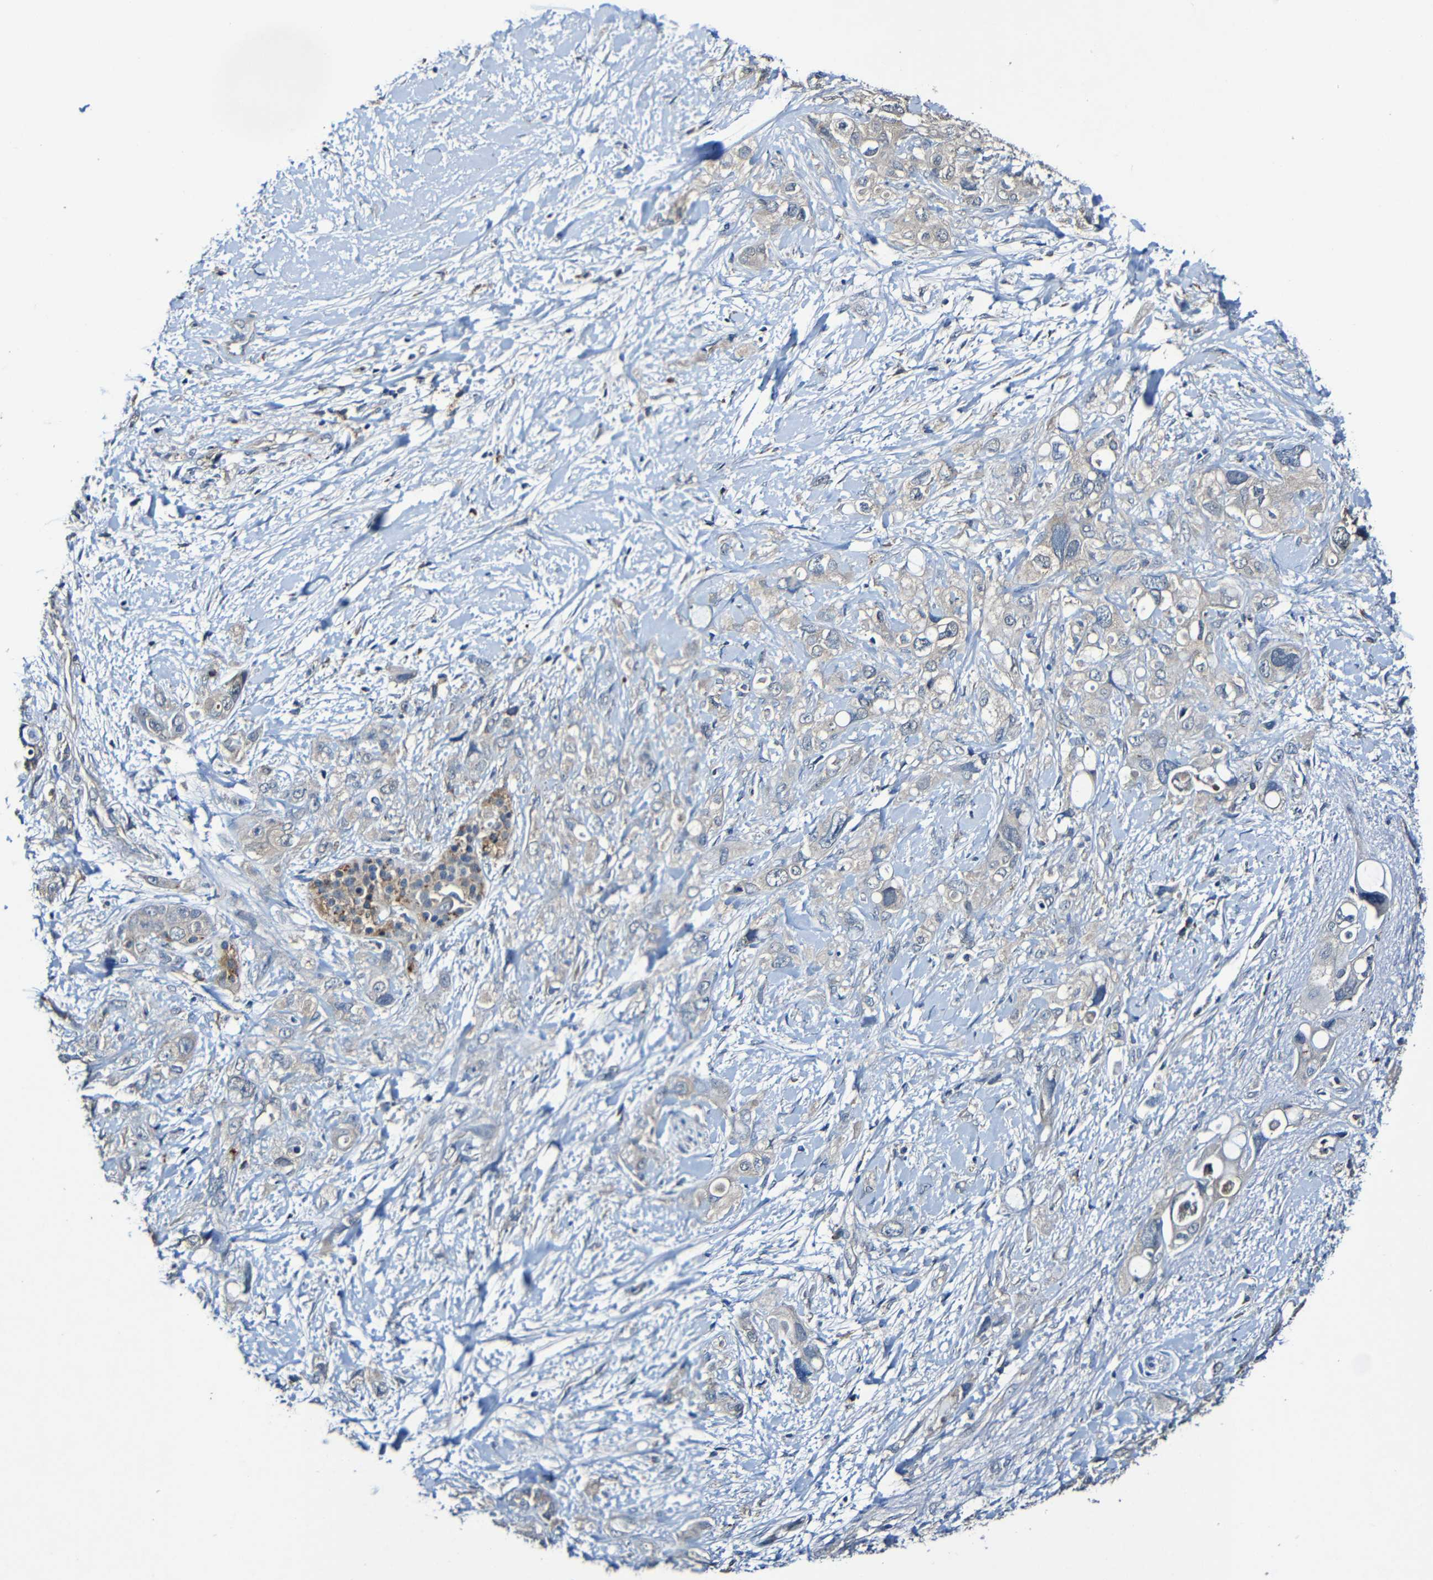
{"staining": {"intensity": "weak", "quantity": "<25%", "location": "cytoplasmic/membranous"}, "tissue": "pancreatic cancer", "cell_type": "Tumor cells", "image_type": "cancer", "snomed": [{"axis": "morphology", "description": "Adenocarcinoma, NOS"}, {"axis": "topography", "description": "Pancreas"}], "caption": "A high-resolution image shows immunohistochemistry staining of pancreatic cancer, which reveals no significant staining in tumor cells.", "gene": "LRRC70", "patient": {"sex": "female", "age": 56}}